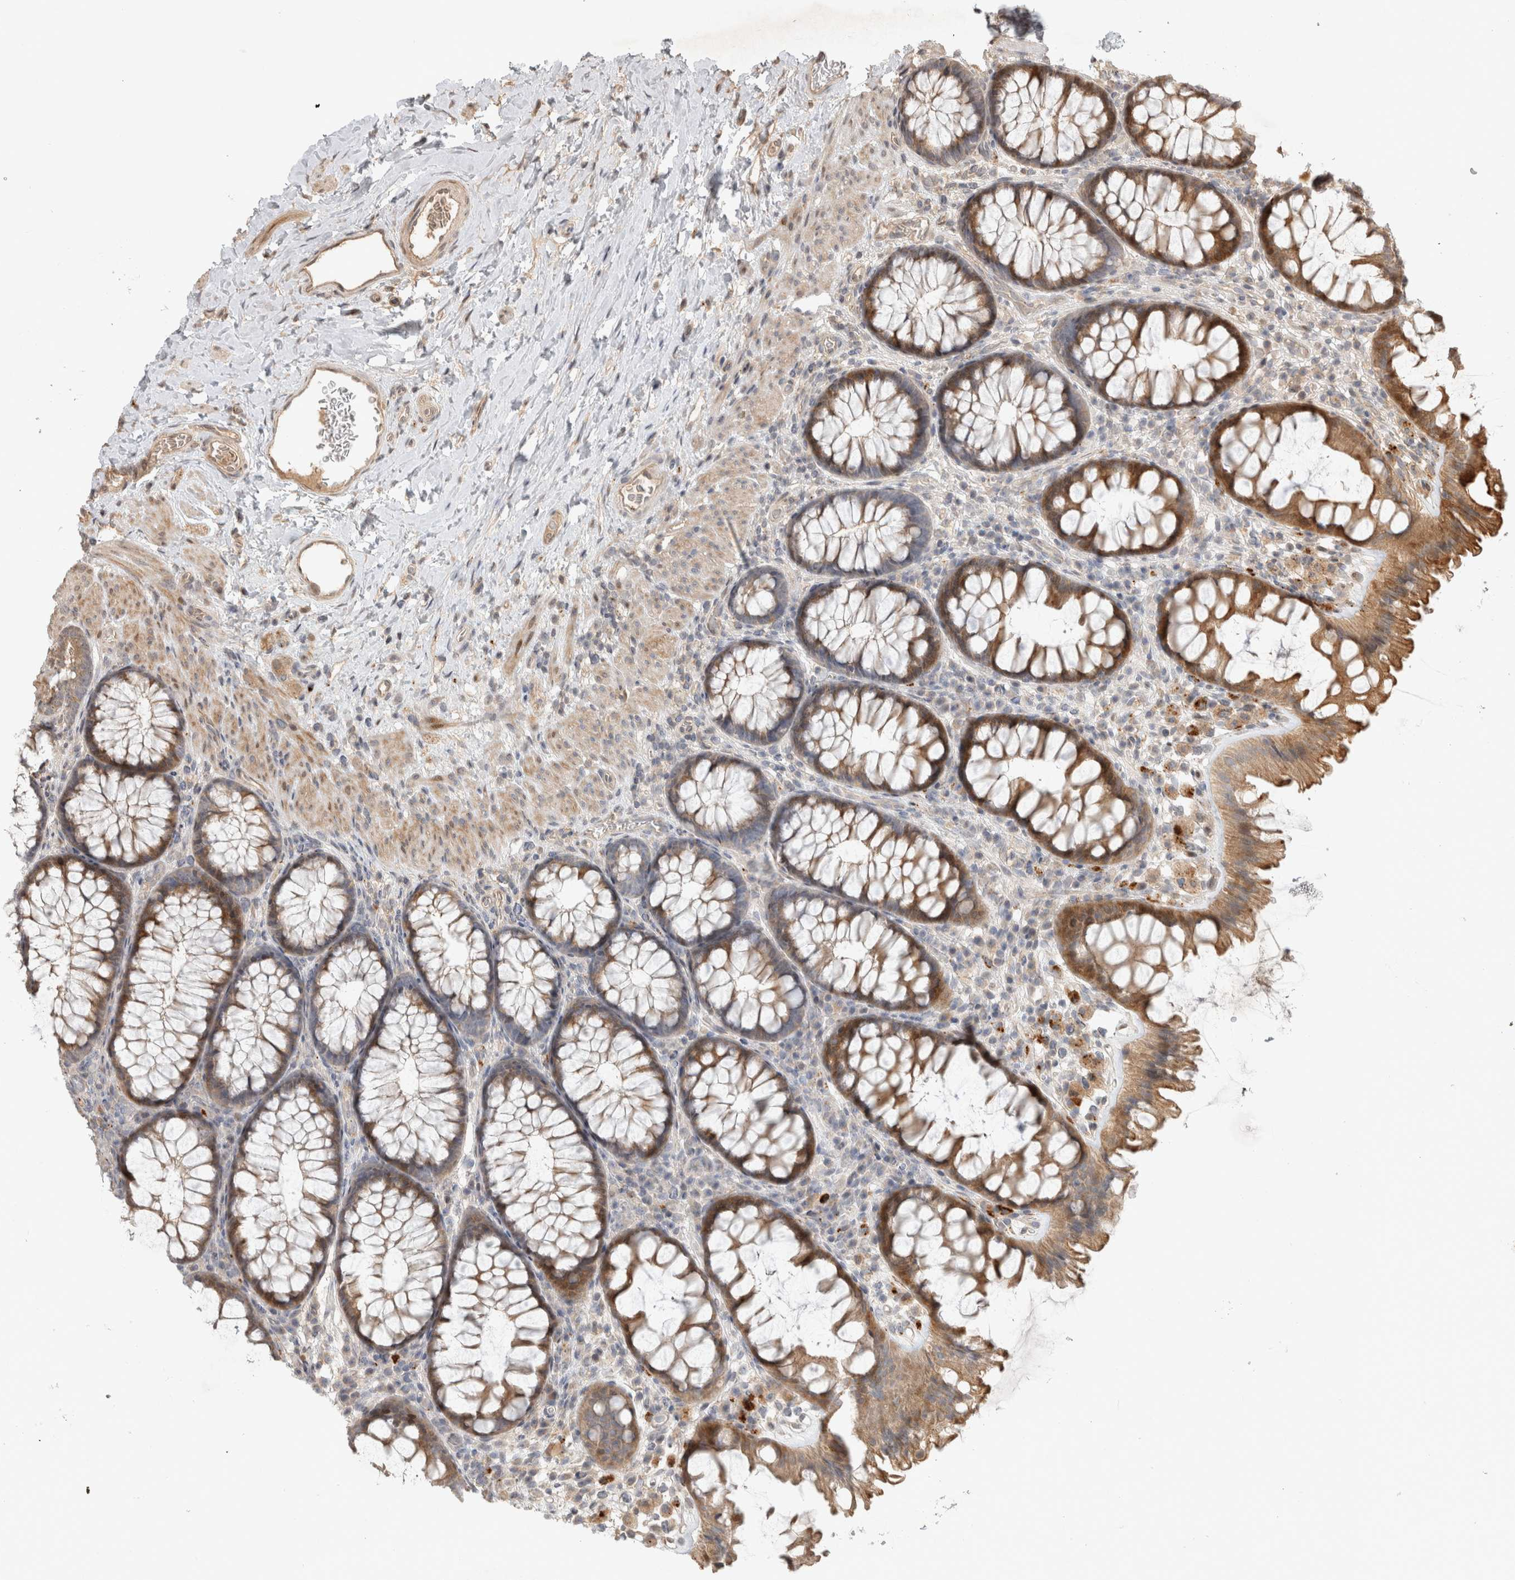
{"staining": {"intensity": "moderate", "quantity": ">75%", "location": "cytoplasmic/membranous"}, "tissue": "colon", "cell_type": "Endothelial cells", "image_type": "normal", "snomed": [{"axis": "morphology", "description": "Normal tissue, NOS"}, {"axis": "topography", "description": "Colon"}], "caption": "Endothelial cells exhibit moderate cytoplasmic/membranous expression in about >75% of cells in normal colon. The protein of interest is stained brown, and the nuclei are stained in blue (DAB (3,3'-diaminobenzidine) IHC with brightfield microscopy, high magnification).", "gene": "PITPNC1", "patient": {"sex": "female", "age": 62}}